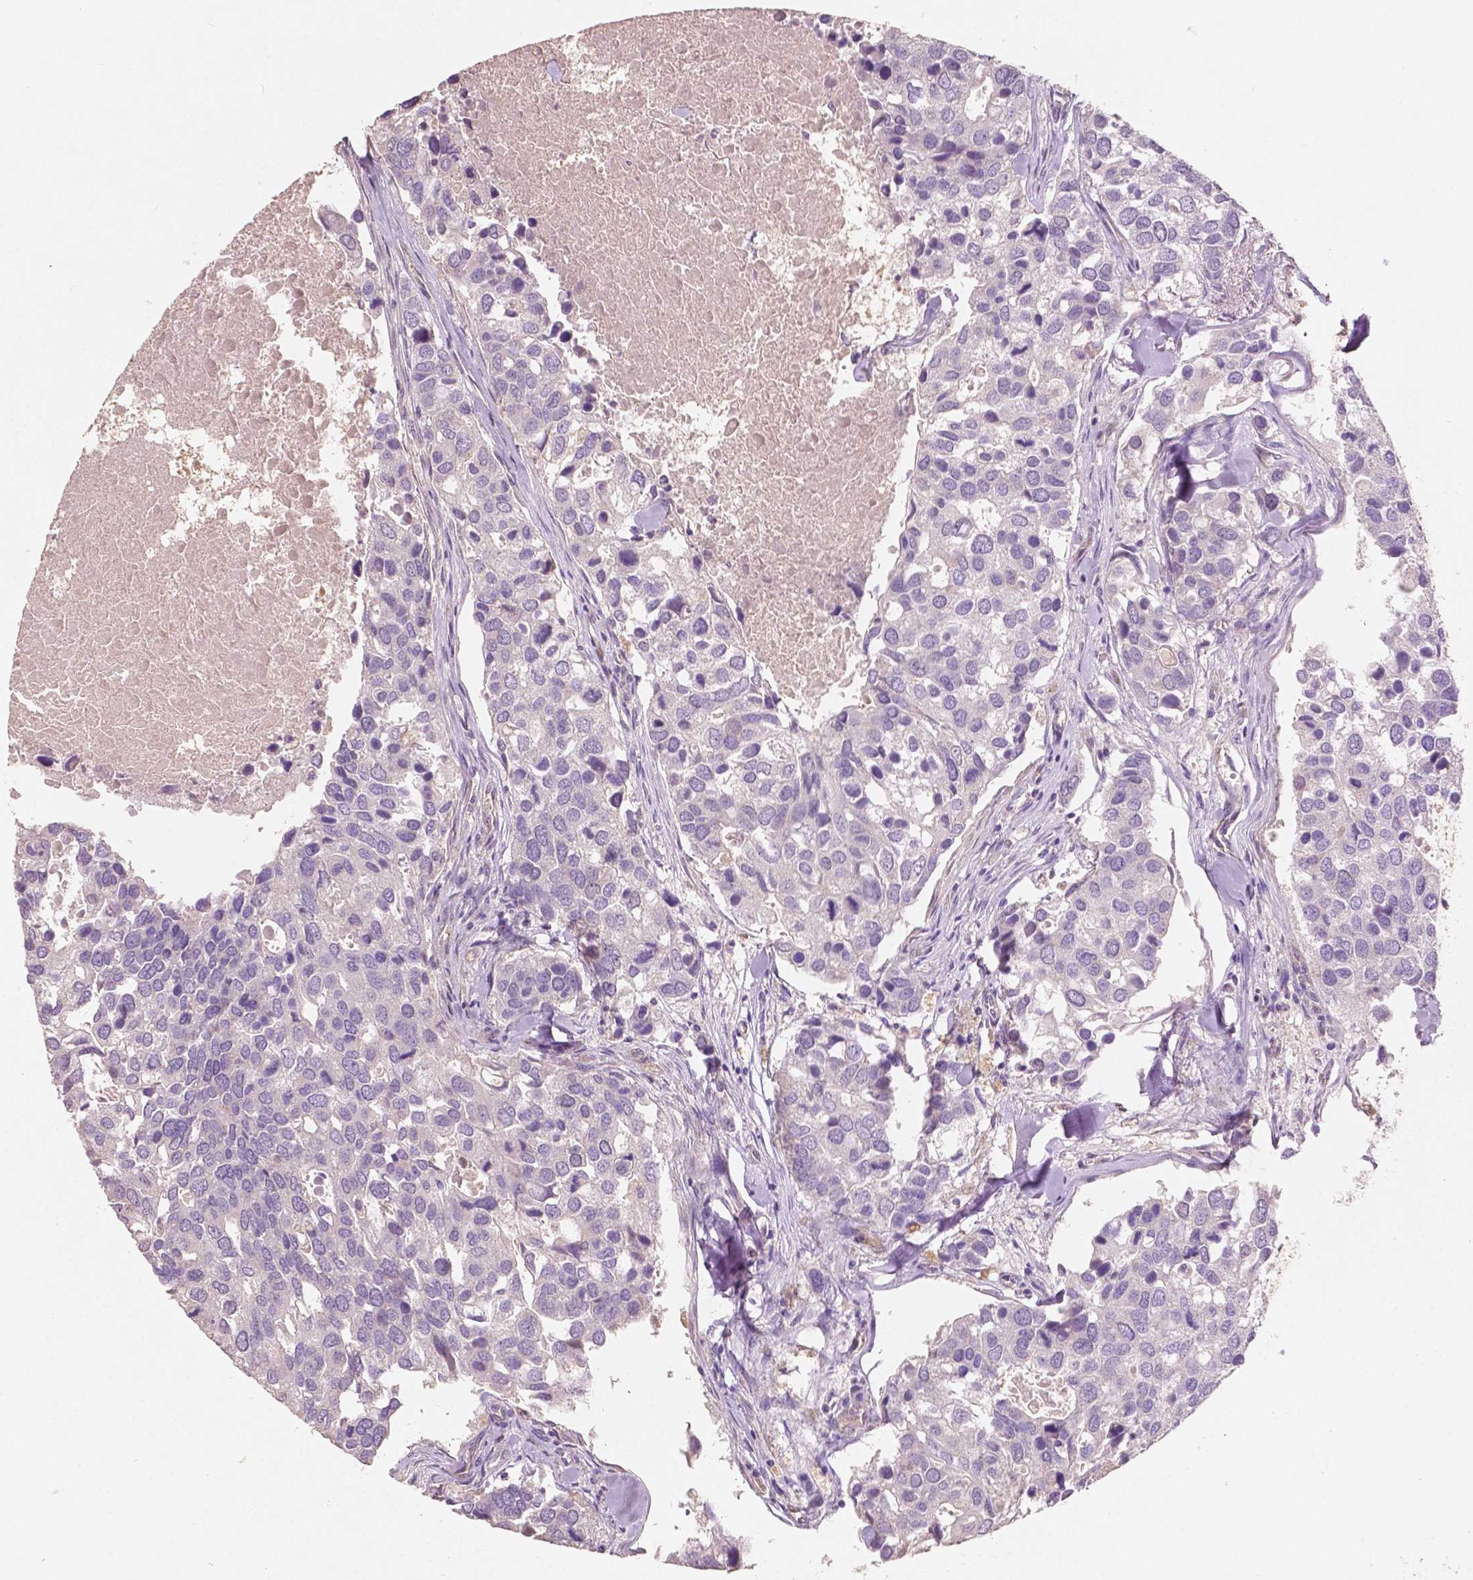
{"staining": {"intensity": "negative", "quantity": "none", "location": "none"}, "tissue": "breast cancer", "cell_type": "Tumor cells", "image_type": "cancer", "snomed": [{"axis": "morphology", "description": "Duct carcinoma"}, {"axis": "topography", "description": "Breast"}], "caption": "Protein analysis of breast cancer exhibits no significant expression in tumor cells. The staining was performed using DAB (3,3'-diaminobenzidine) to visualize the protein expression in brown, while the nuclei were stained in blue with hematoxylin (Magnification: 20x).", "gene": "CHPT1", "patient": {"sex": "female", "age": 83}}